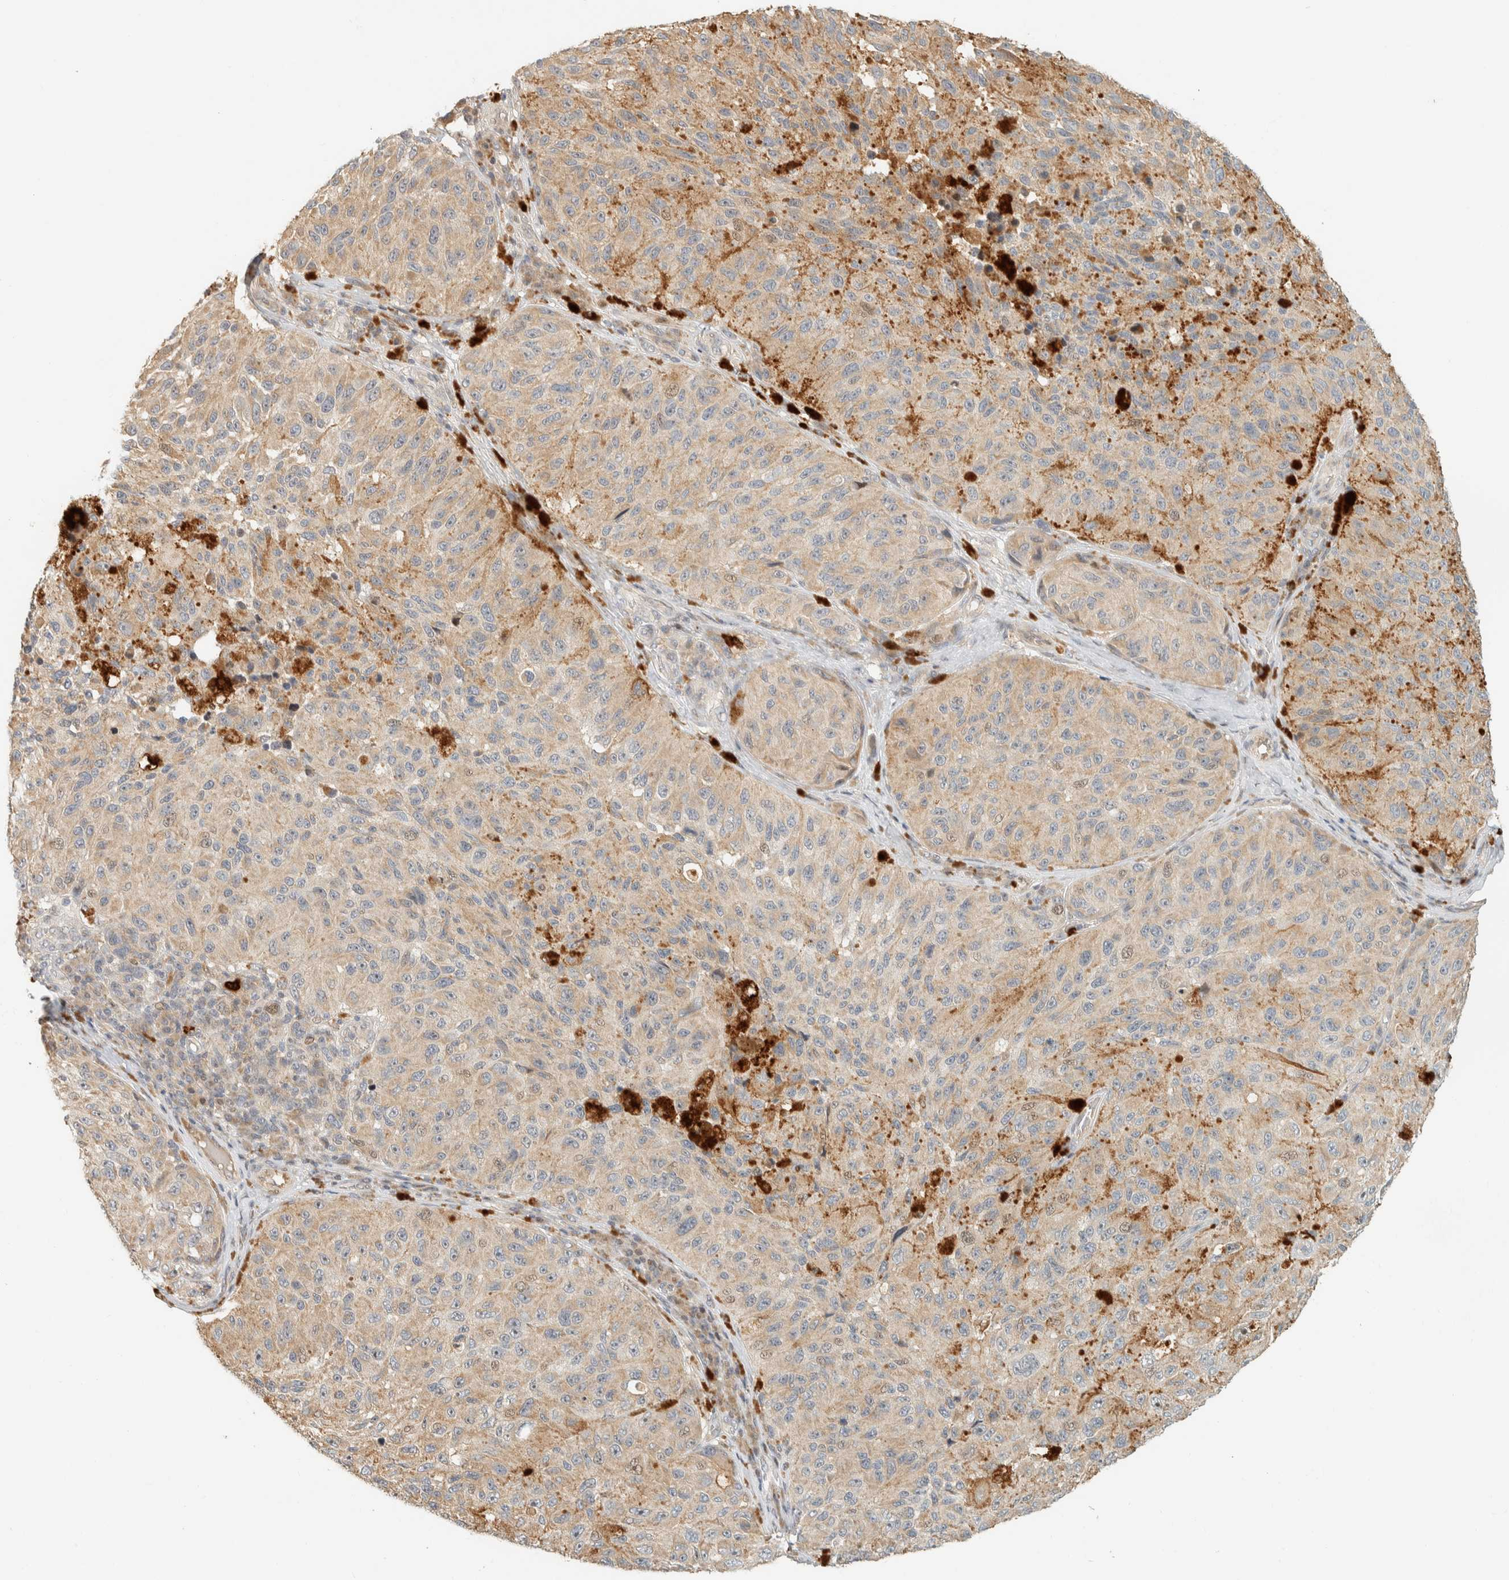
{"staining": {"intensity": "weak", "quantity": "25%-75%", "location": "cytoplasmic/membranous"}, "tissue": "melanoma", "cell_type": "Tumor cells", "image_type": "cancer", "snomed": [{"axis": "morphology", "description": "Malignant melanoma, NOS"}, {"axis": "topography", "description": "Skin"}], "caption": "A brown stain highlights weak cytoplasmic/membranous expression of a protein in human malignant melanoma tumor cells.", "gene": "CCDC171", "patient": {"sex": "female", "age": 73}}